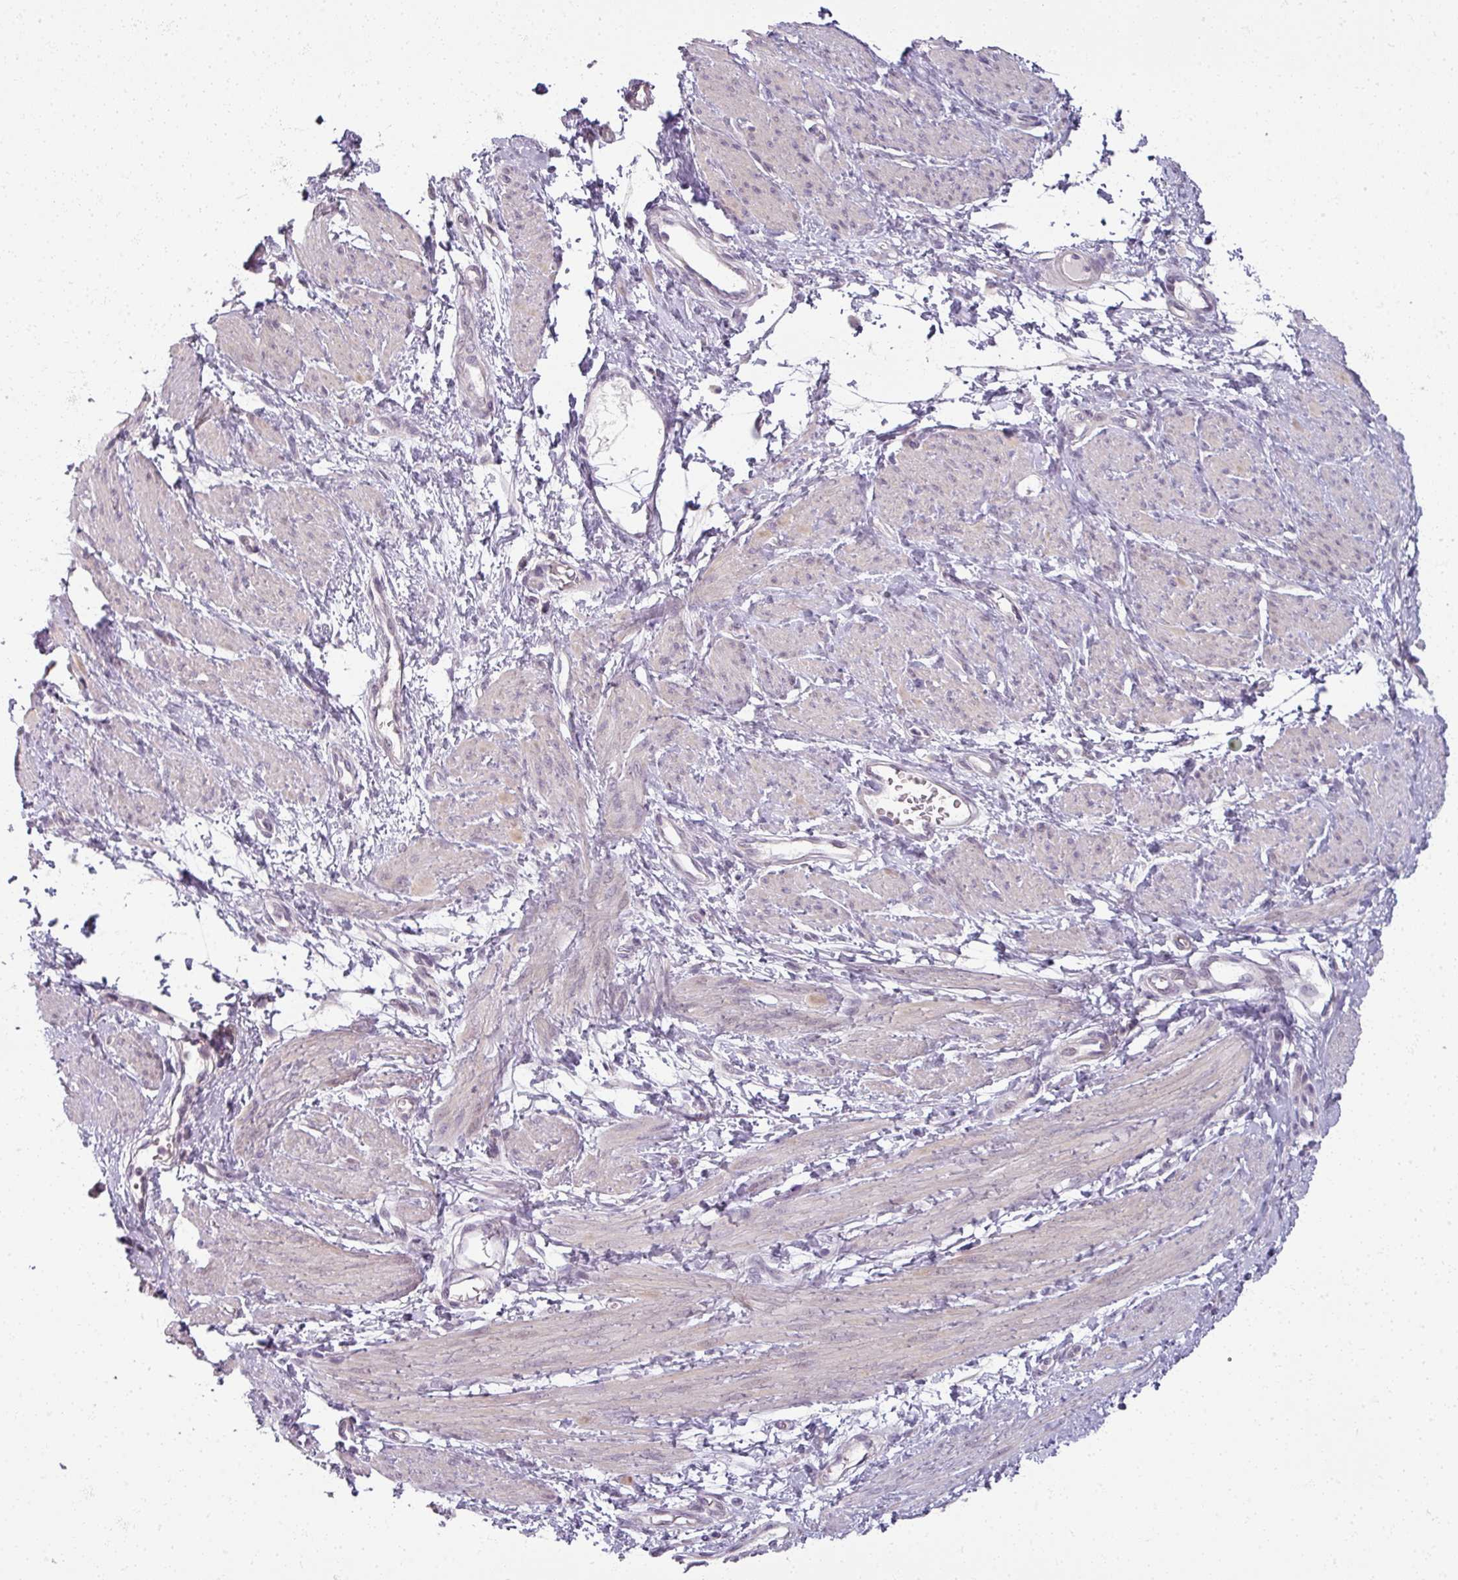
{"staining": {"intensity": "negative", "quantity": "none", "location": "none"}, "tissue": "smooth muscle", "cell_type": "Smooth muscle cells", "image_type": "normal", "snomed": [{"axis": "morphology", "description": "Normal tissue, NOS"}, {"axis": "topography", "description": "Smooth muscle"}, {"axis": "topography", "description": "Uterus"}], "caption": "The photomicrograph exhibits no staining of smooth muscle cells in normal smooth muscle. (DAB IHC, high magnification).", "gene": "MYMK", "patient": {"sex": "female", "age": 39}}